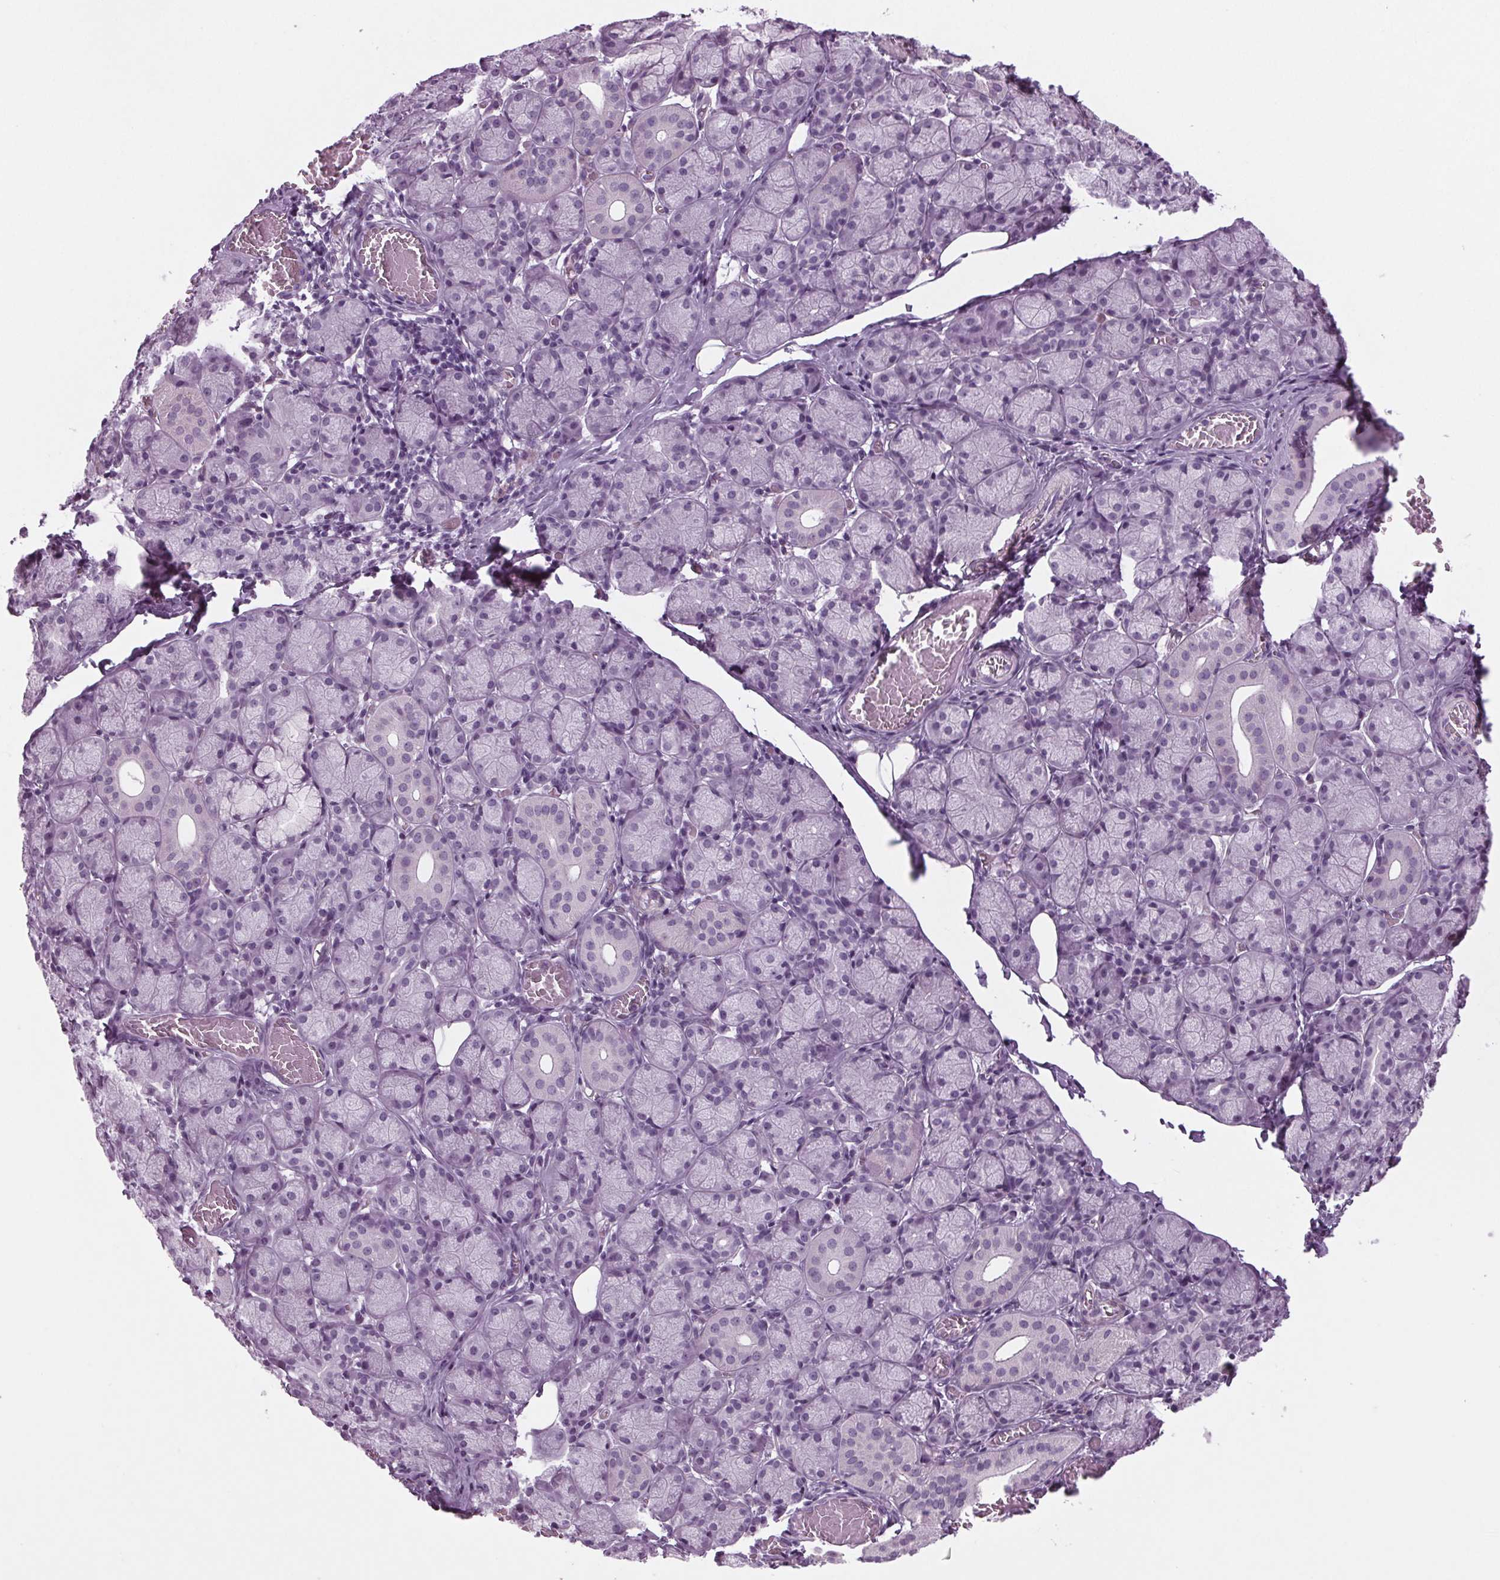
{"staining": {"intensity": "negative", "quantity": "none", "location": "none"}, "tissue": "salivary gland", "cell_type": "Glandular cells", "image_type": "normal", "snomed": [{"axis": "morphology", "description": "Normal tissue, NOS"}, {"axis": "topography", "description": "Salivary gland"}, {"axis": "topography", "description": "Peripheral nerve tissue"}], "caption": "Micrograph shows no significant protein staining in glandular cells of benign salivary gland.", "gene": "BHLHE22", "patient": {"sex": "female", "age": 24}}